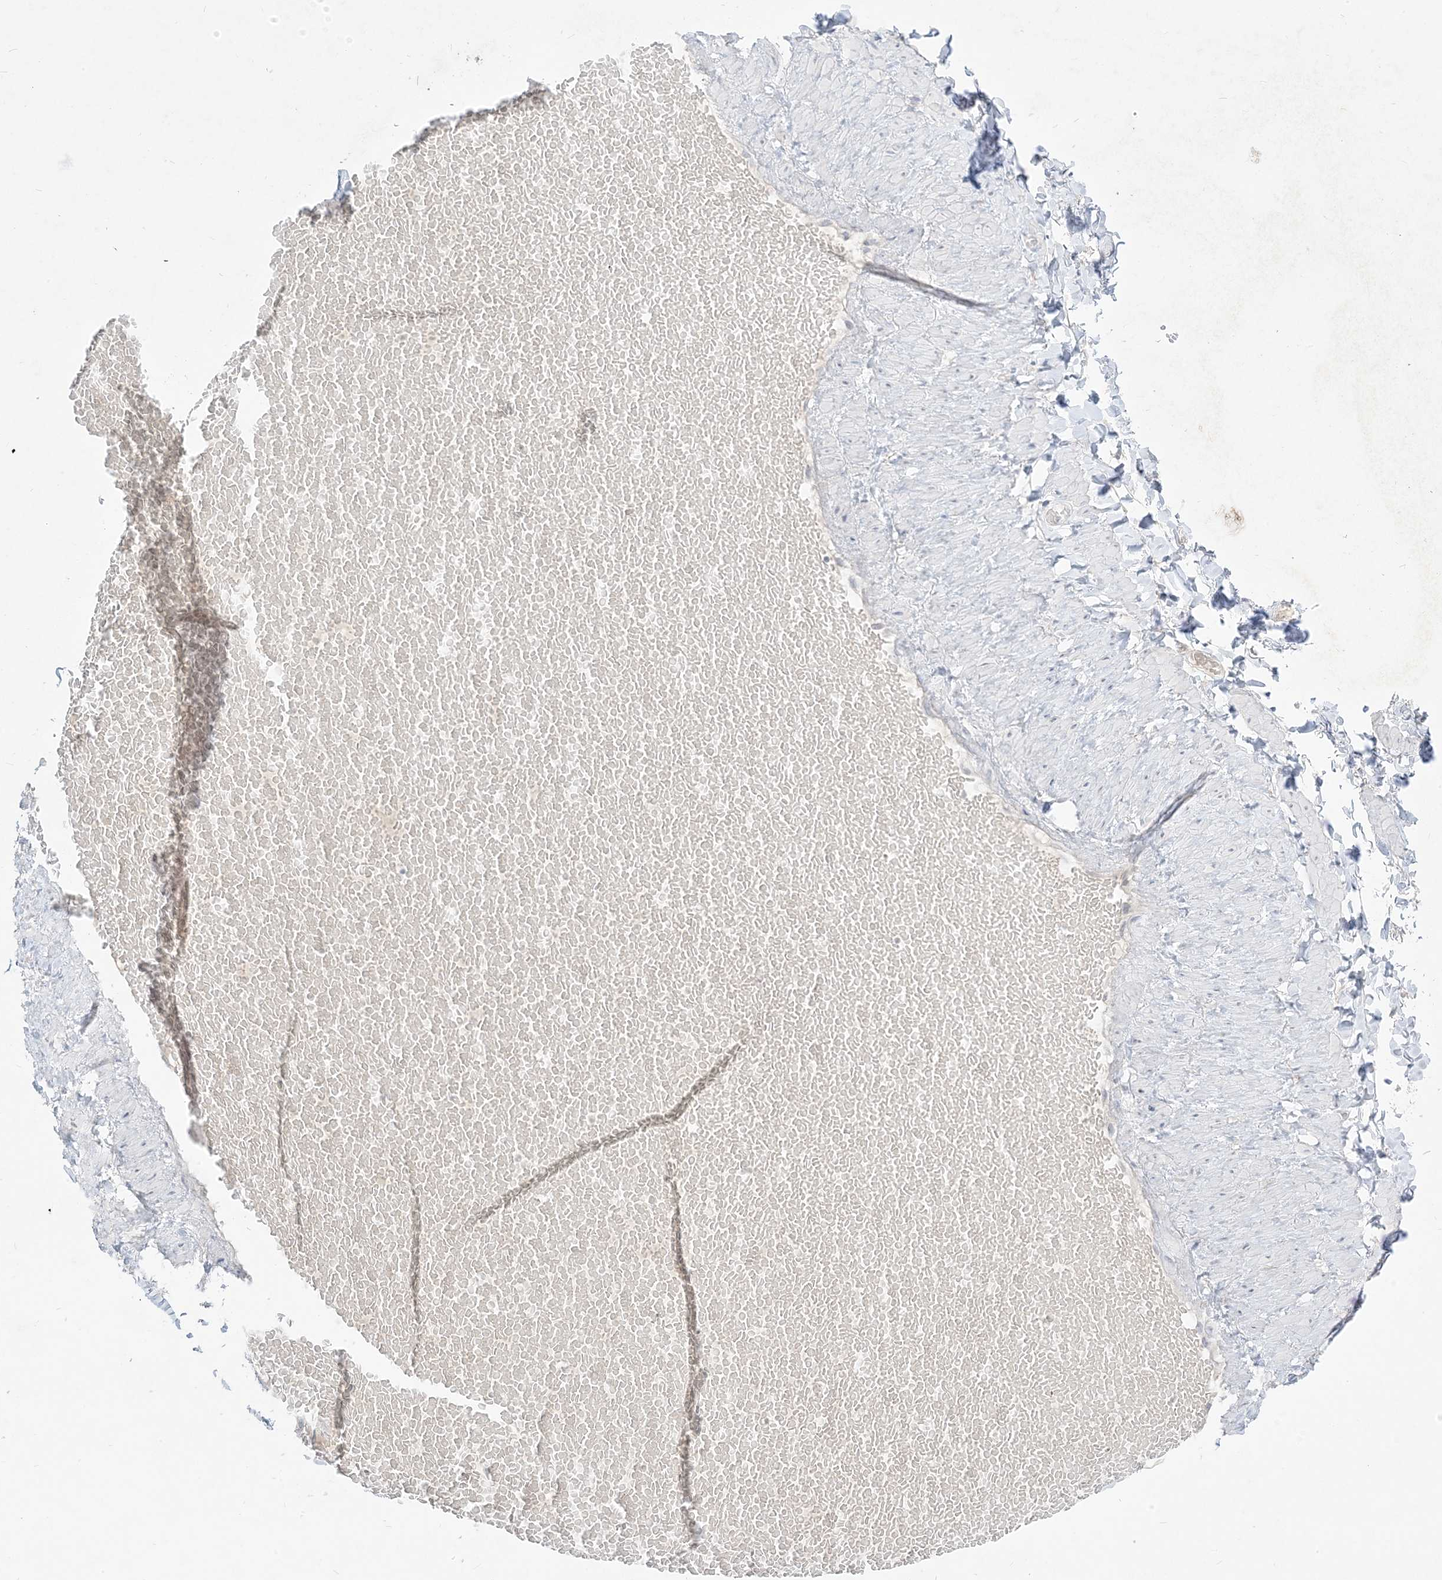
{"staining": {"intensity": "negative", "quantity": "none", "location": "none"}, "tissue": "adipose tissue", "cell_type": "Adipocytes", "image_type": "normal", "snomed": [{"axis": "morphology", "description": "Normal tissue, NOS"}, {"axis": "topography", "description": "Adipose tissue"}, {"axis": "topography", "description": "Vascular tissue"}, {"axis": "topography", "description": "Peripheral nerve tissue"}], "caption": "The photomicrograph reveals no staining of adipocytes in normal adipose tissue.", "gene": "LOXL3", "patient": {"sex": "male", "age": 25}}